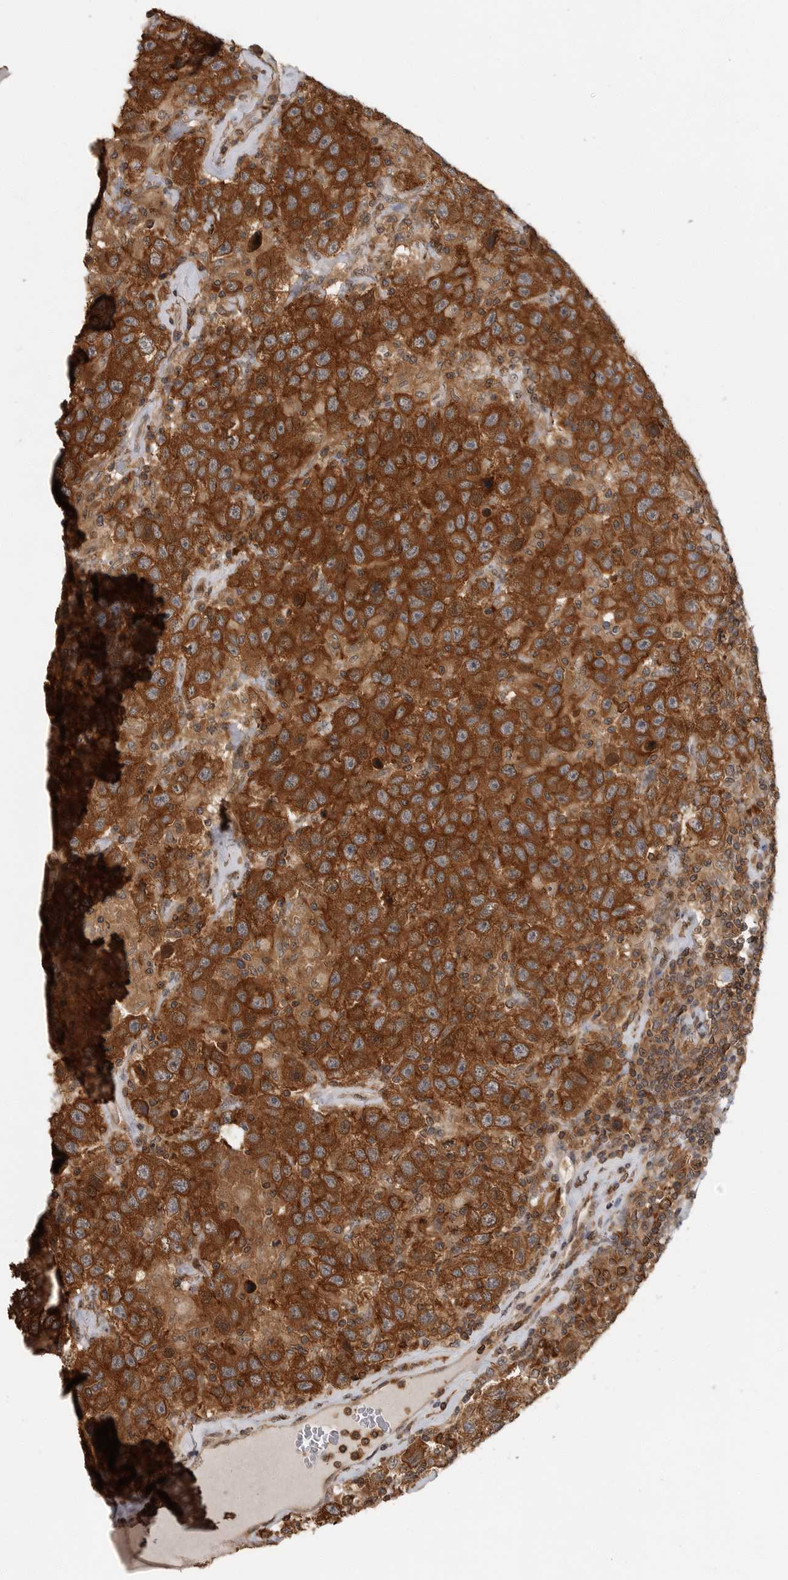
{"staining": {"intensity": "strong", "quantity": ">75%", "location": "cytoplasmic/membranous"}, "tissue": "testis cancer", "cell_type": "Tumor cells", "image_type": "cancer", "snomed": [{"axis": "morphology", "description": "Seminoma, NOS"}, {"axis": "topography", "description": "Testis"}], "caption": "Immunohistochemical staining of human seminoma (testis) shows strong cytoplasmic/membranous protein staining in approximately >75% of tumor cells. Ihc stains the protein of interest in brown and the nuclei are stained blue.", "gene": "ERN1", "patient": {"sex": "male", "age": 41}}